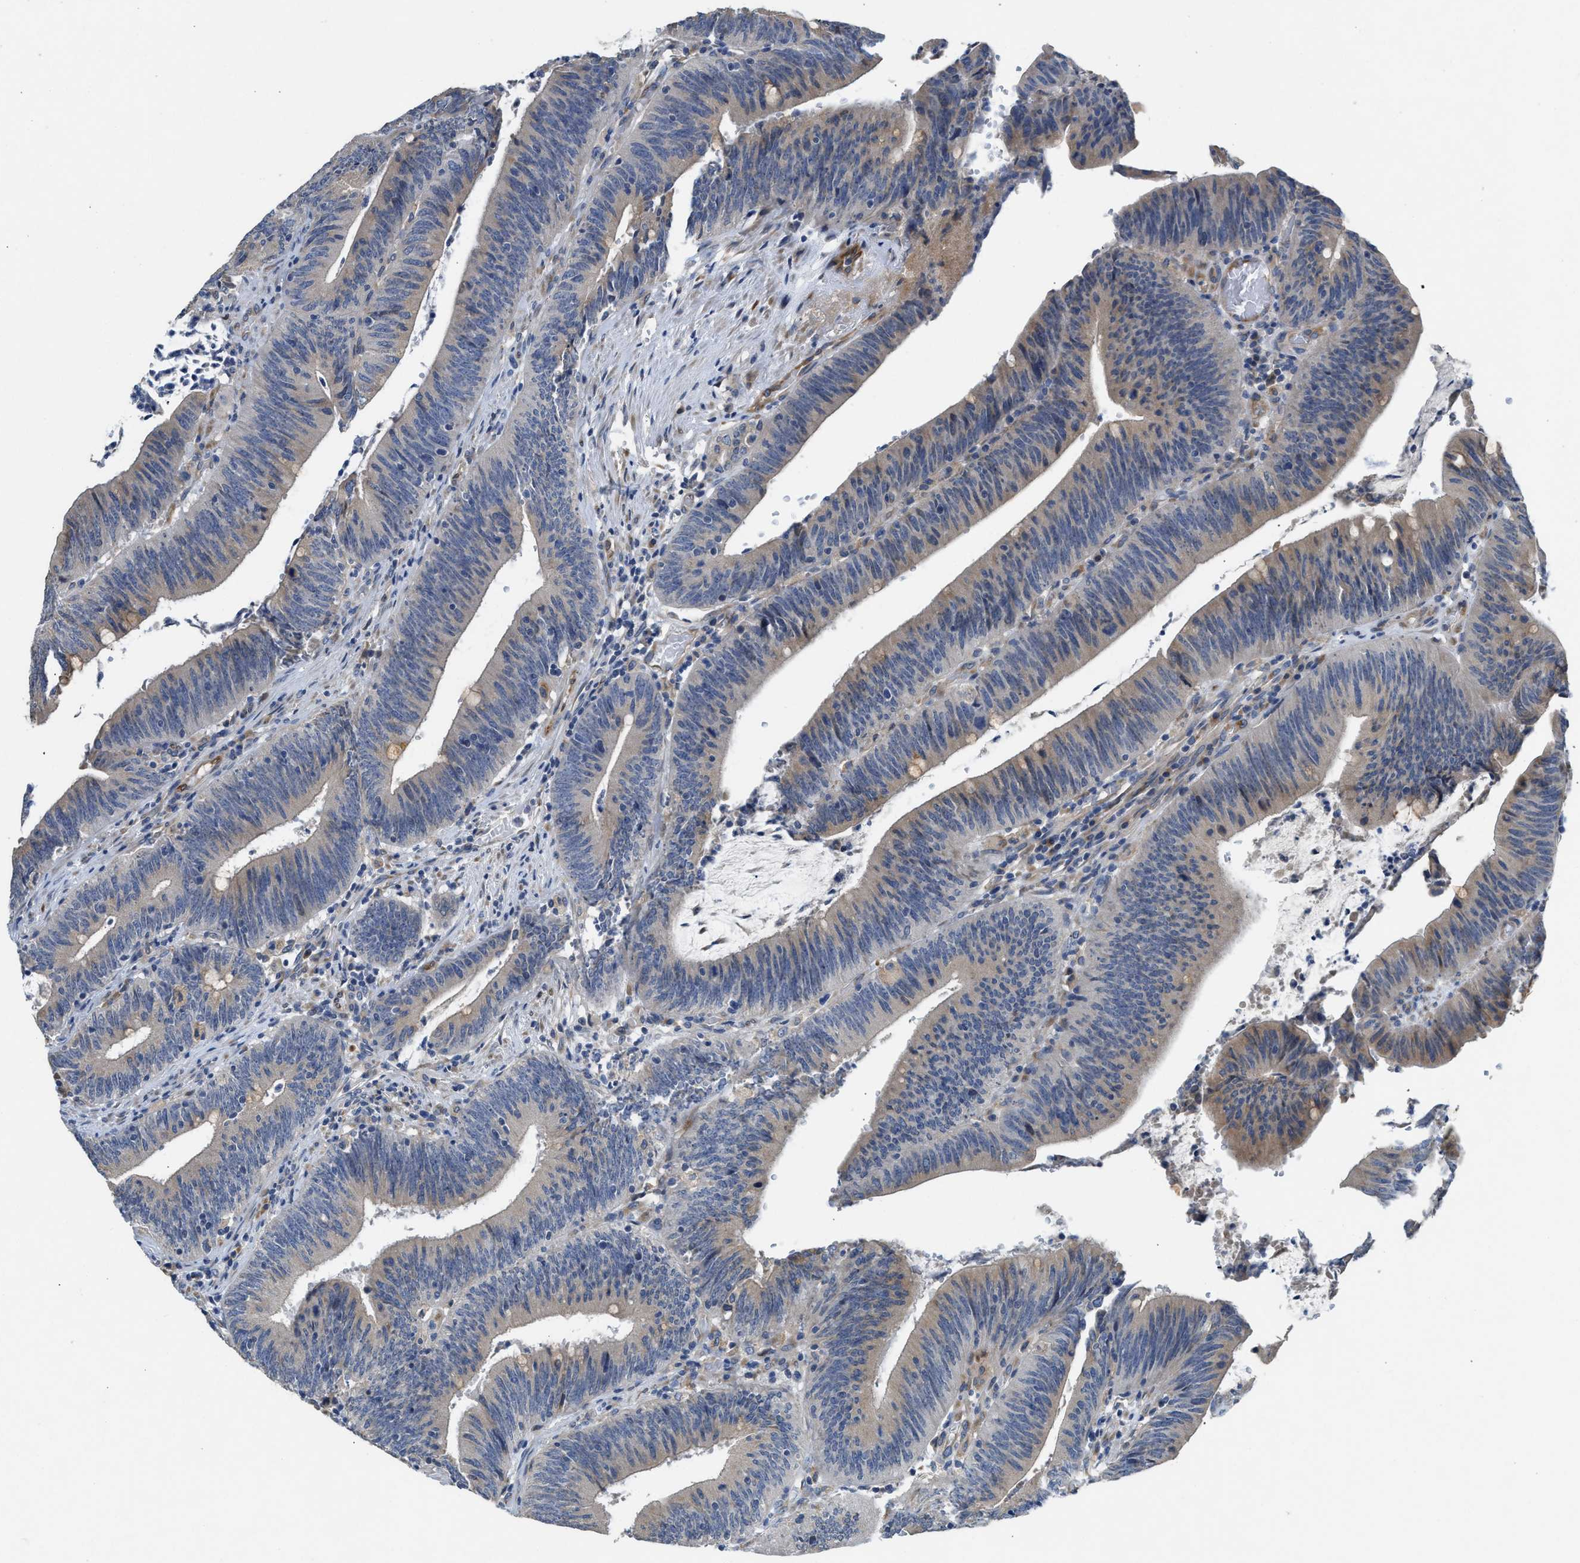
{"staining": {"intensity": "weak", "quantity": "25%-75%", "location": "cytoplasmic/membranous"}, "tissue": "colorectal cancer", "cell_type": "Tumor cells", "image_type": "cancer", "snomed": [{"axis": "morphology", "description": "Normal tissue, NOS"}, {"axis": "morphology", "description": "Adenocarcinoma, NOS"}, {"axis": "topography", "description": "Rectum"}], "caption": "An immunohistochemistry (IHC) photomicrograph of neoplastic tissue is shown. Protein staining in brown highlights weak cytoplasmic/membranous positivity in colorectal cancer within tumor cells. The protein of interest is shown in brown color, while the nuclei are stained blue.", "gene": "GGCX", "patient": {"sex": "female", "age": 66}}